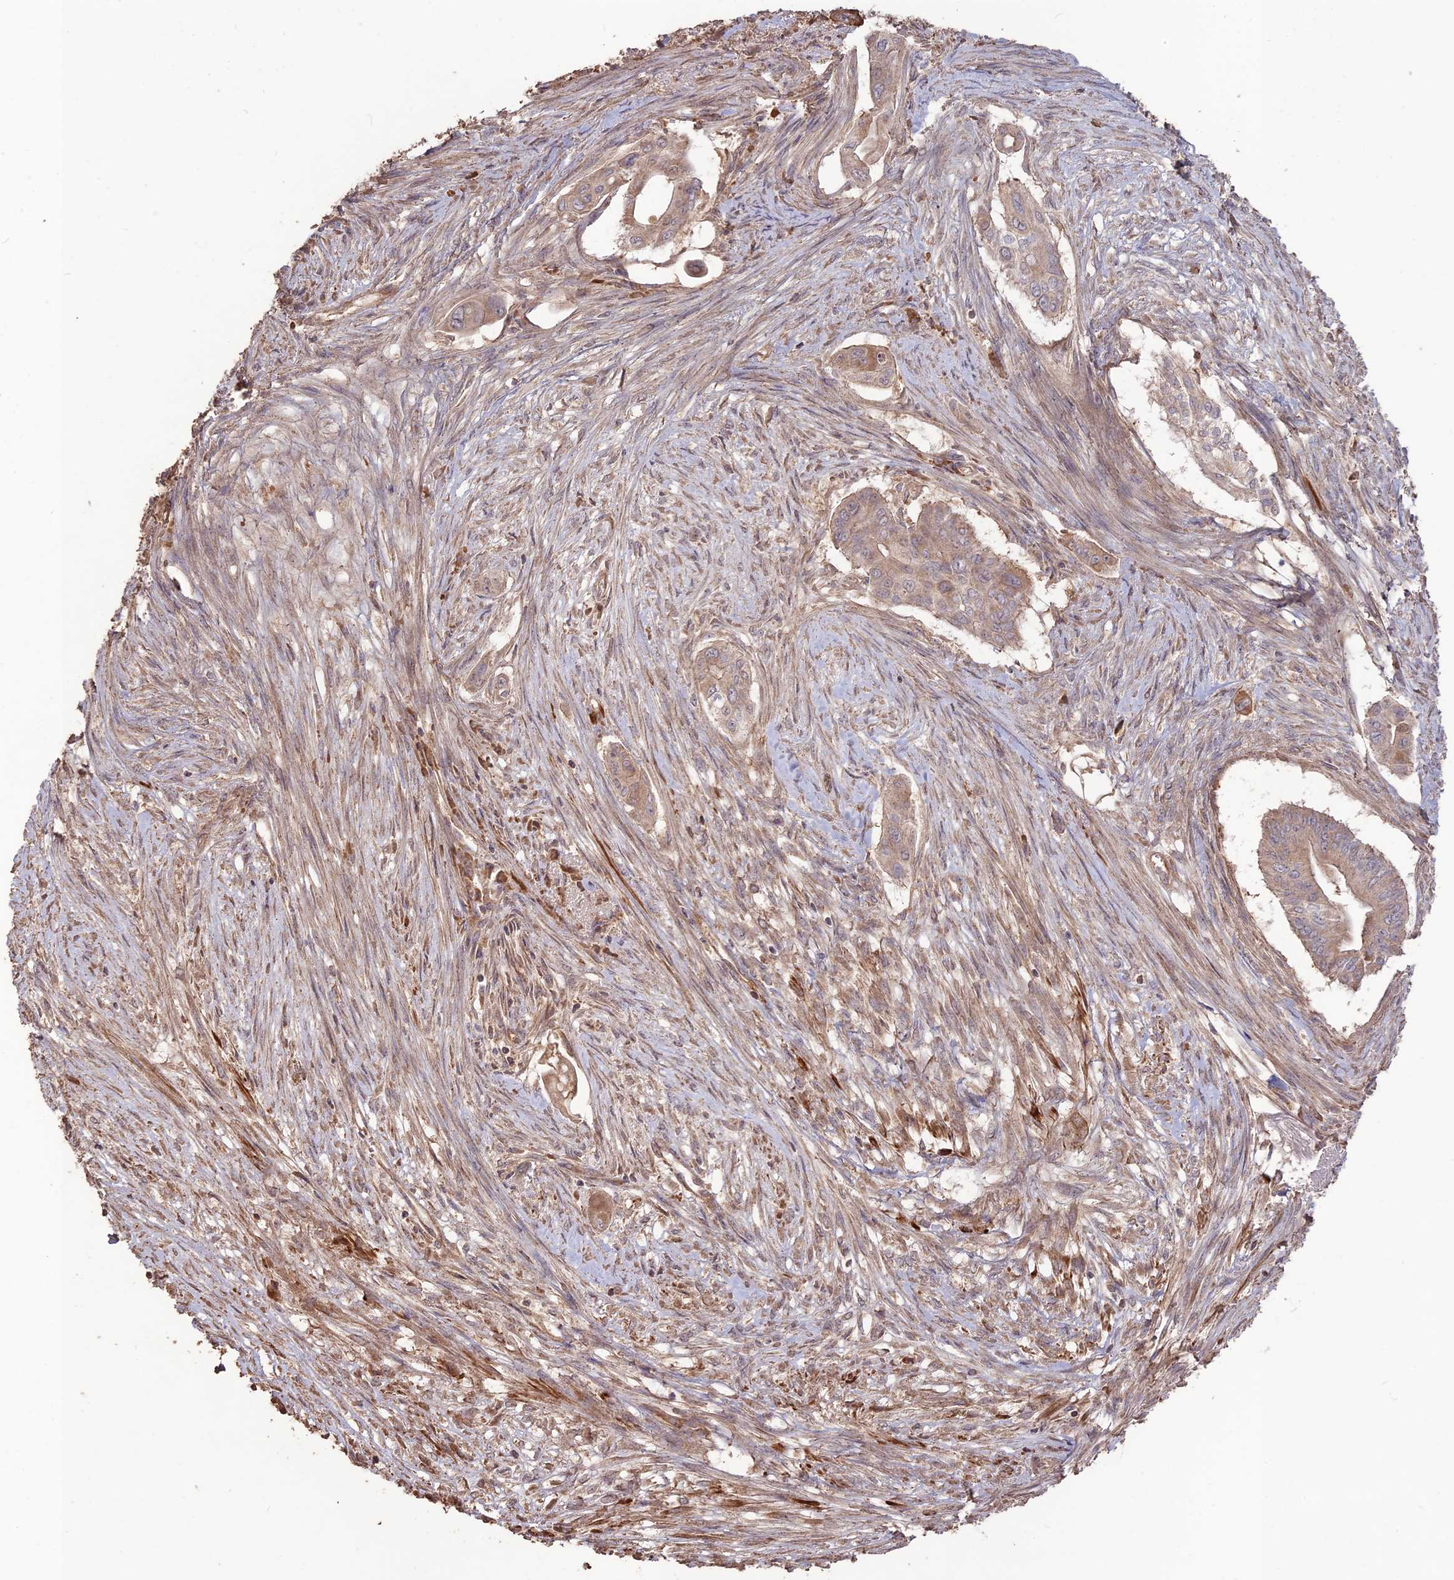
{"staining": {"intensity": "moderate", "quantity": ">75%", "location": "cytoplasmic/membranous"}, "tissue": "pancreatic cancer", "cell_type": "Tumor cells", "image_type": "cancer", "snomed": [{"axis": "morphology", "description": "Adenocarcinoma, NOS"}, {"axis": "topography", "description": "Pancreas"}], "caption": "Human pancreatic cancer stained with a protein marker displays moderate staining in tumor cells.", "gene": "LAYN", "patient": {"sex": "male", "age": 68}}